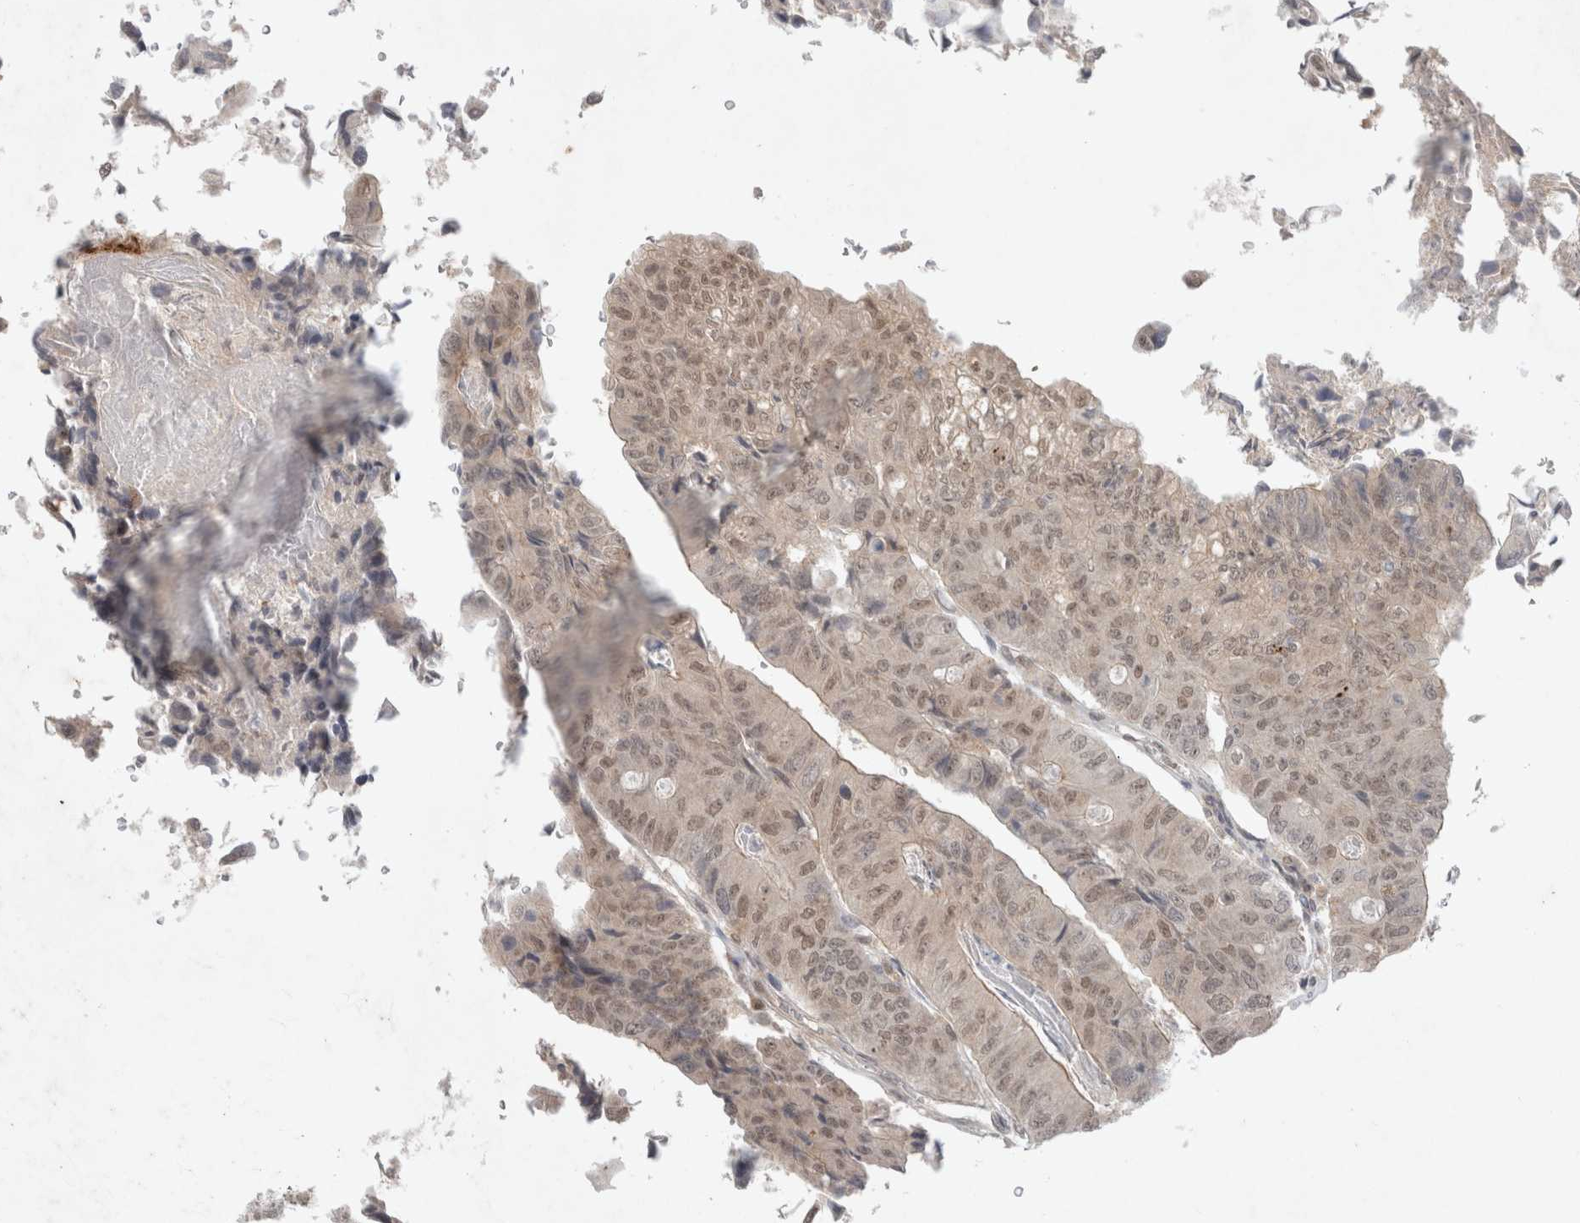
{"staining": {"intensity": "weak", "quantity": ">75%", "location": "nuclear"}, "tissue": "colorectal cancer", "cell_type": "Tumor cells", "image_type": "cancer", "snomed": [{"axis": "morphology", "description": "Adenocarcinoma, NOS"}, {"axis": "topography", "description": "Colon"}], "caption": "Immunohistochemical staining of human colorectal cancer (adenocarcinoma) shows low levels of weak nuclear protein staining in about >75% of tumor cells. (Stains: DAB in brown, nuclei in blue, Microscopy: brightfield microscopy at high magnification).", "gene": "FBXO42", "patient": {"sex": "female", "age": 67}}